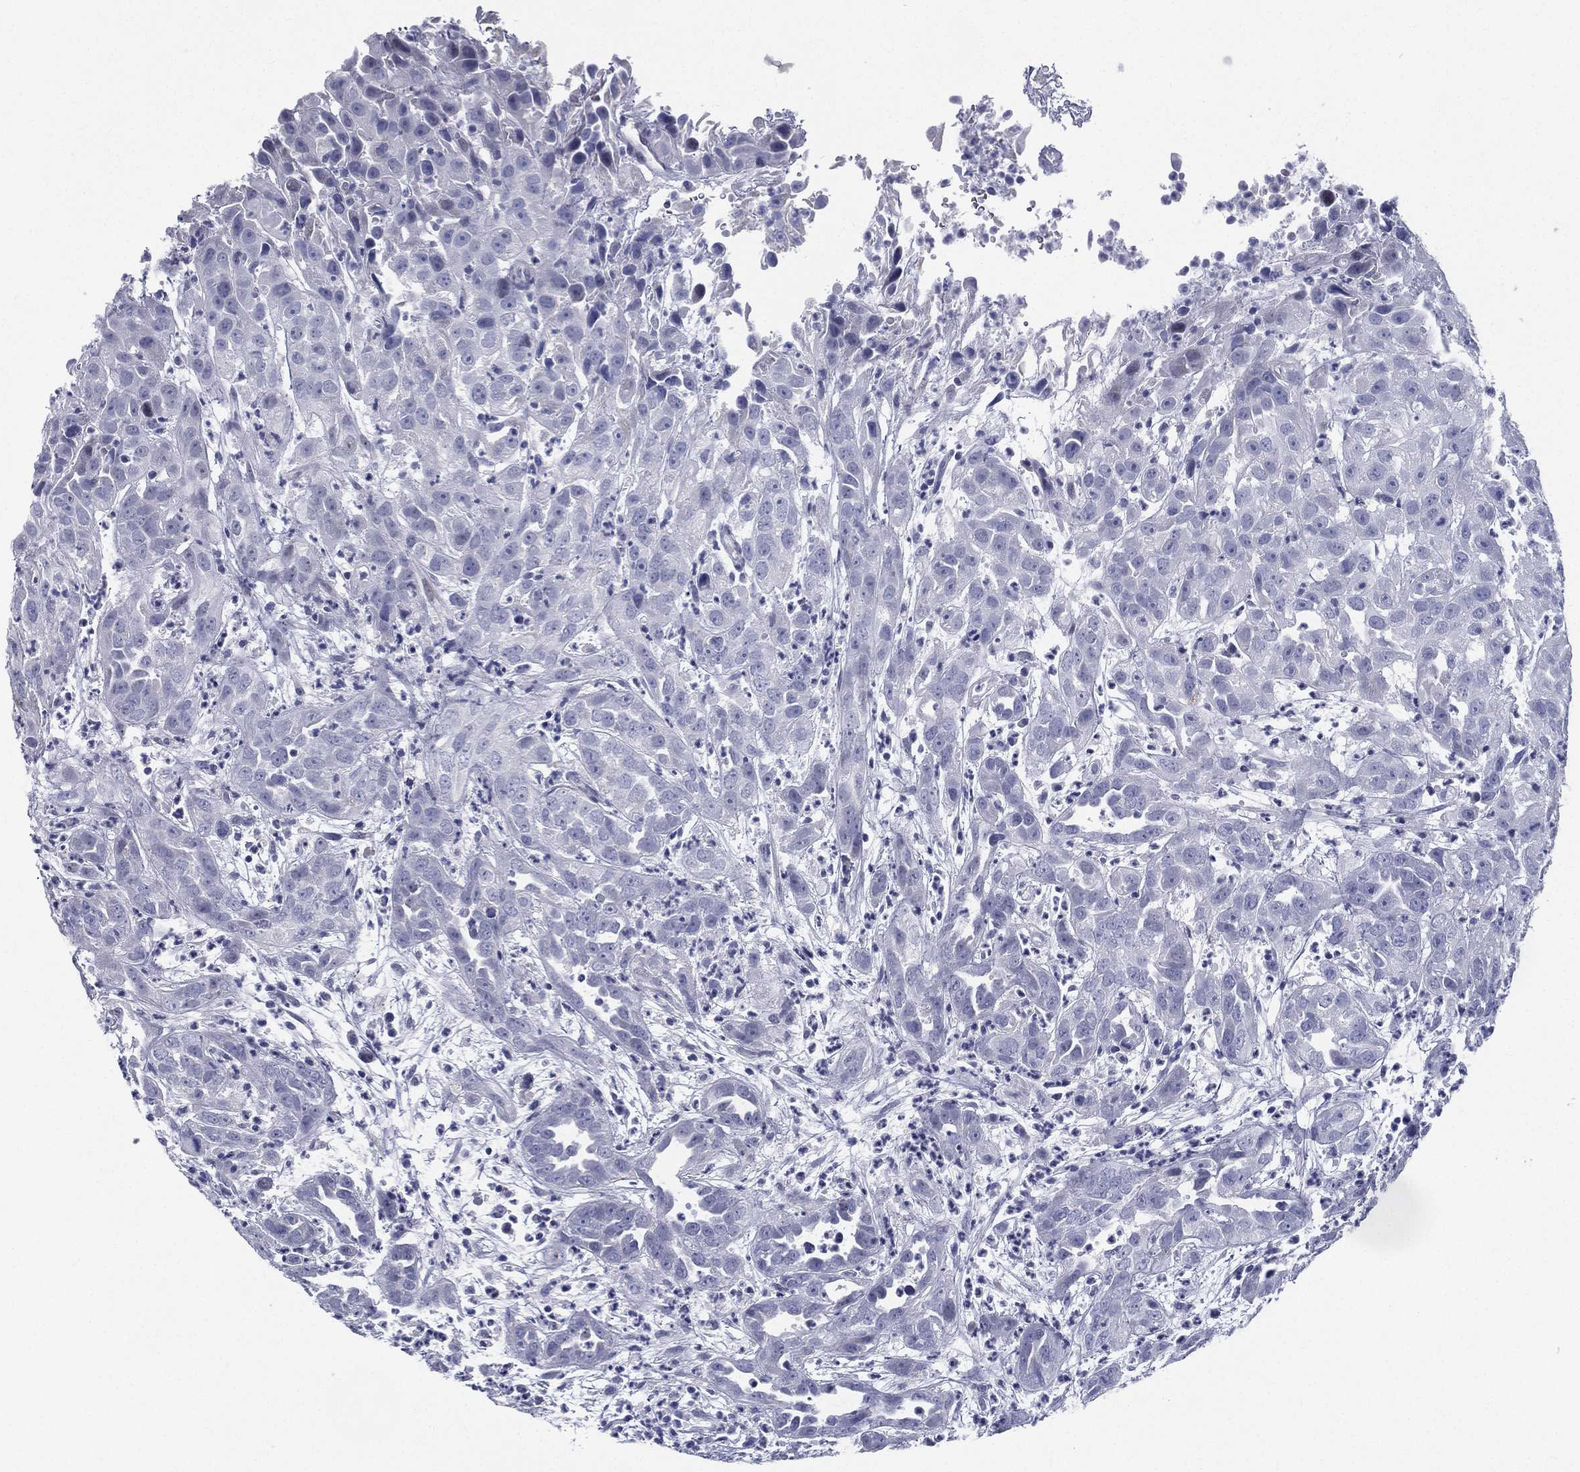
{"staining": {"intensity": "negative", "quantity": "none", "location": "none"}, "tissue": "urothelial cancer", "cell_type": "Tumor cells", "image_type": "cancer", "snomed": [{"axis": "morphology", "description": "Urothelial carcinoma, High grade"}, {"axis": "topography", "description": "Urinary bladder"}], "caption": "Protein analysis of urothelial cancer shows no significant staining in tumor cells.", "gene": "RSPH4A", "patient": {"sex": "female", "age": 41}}